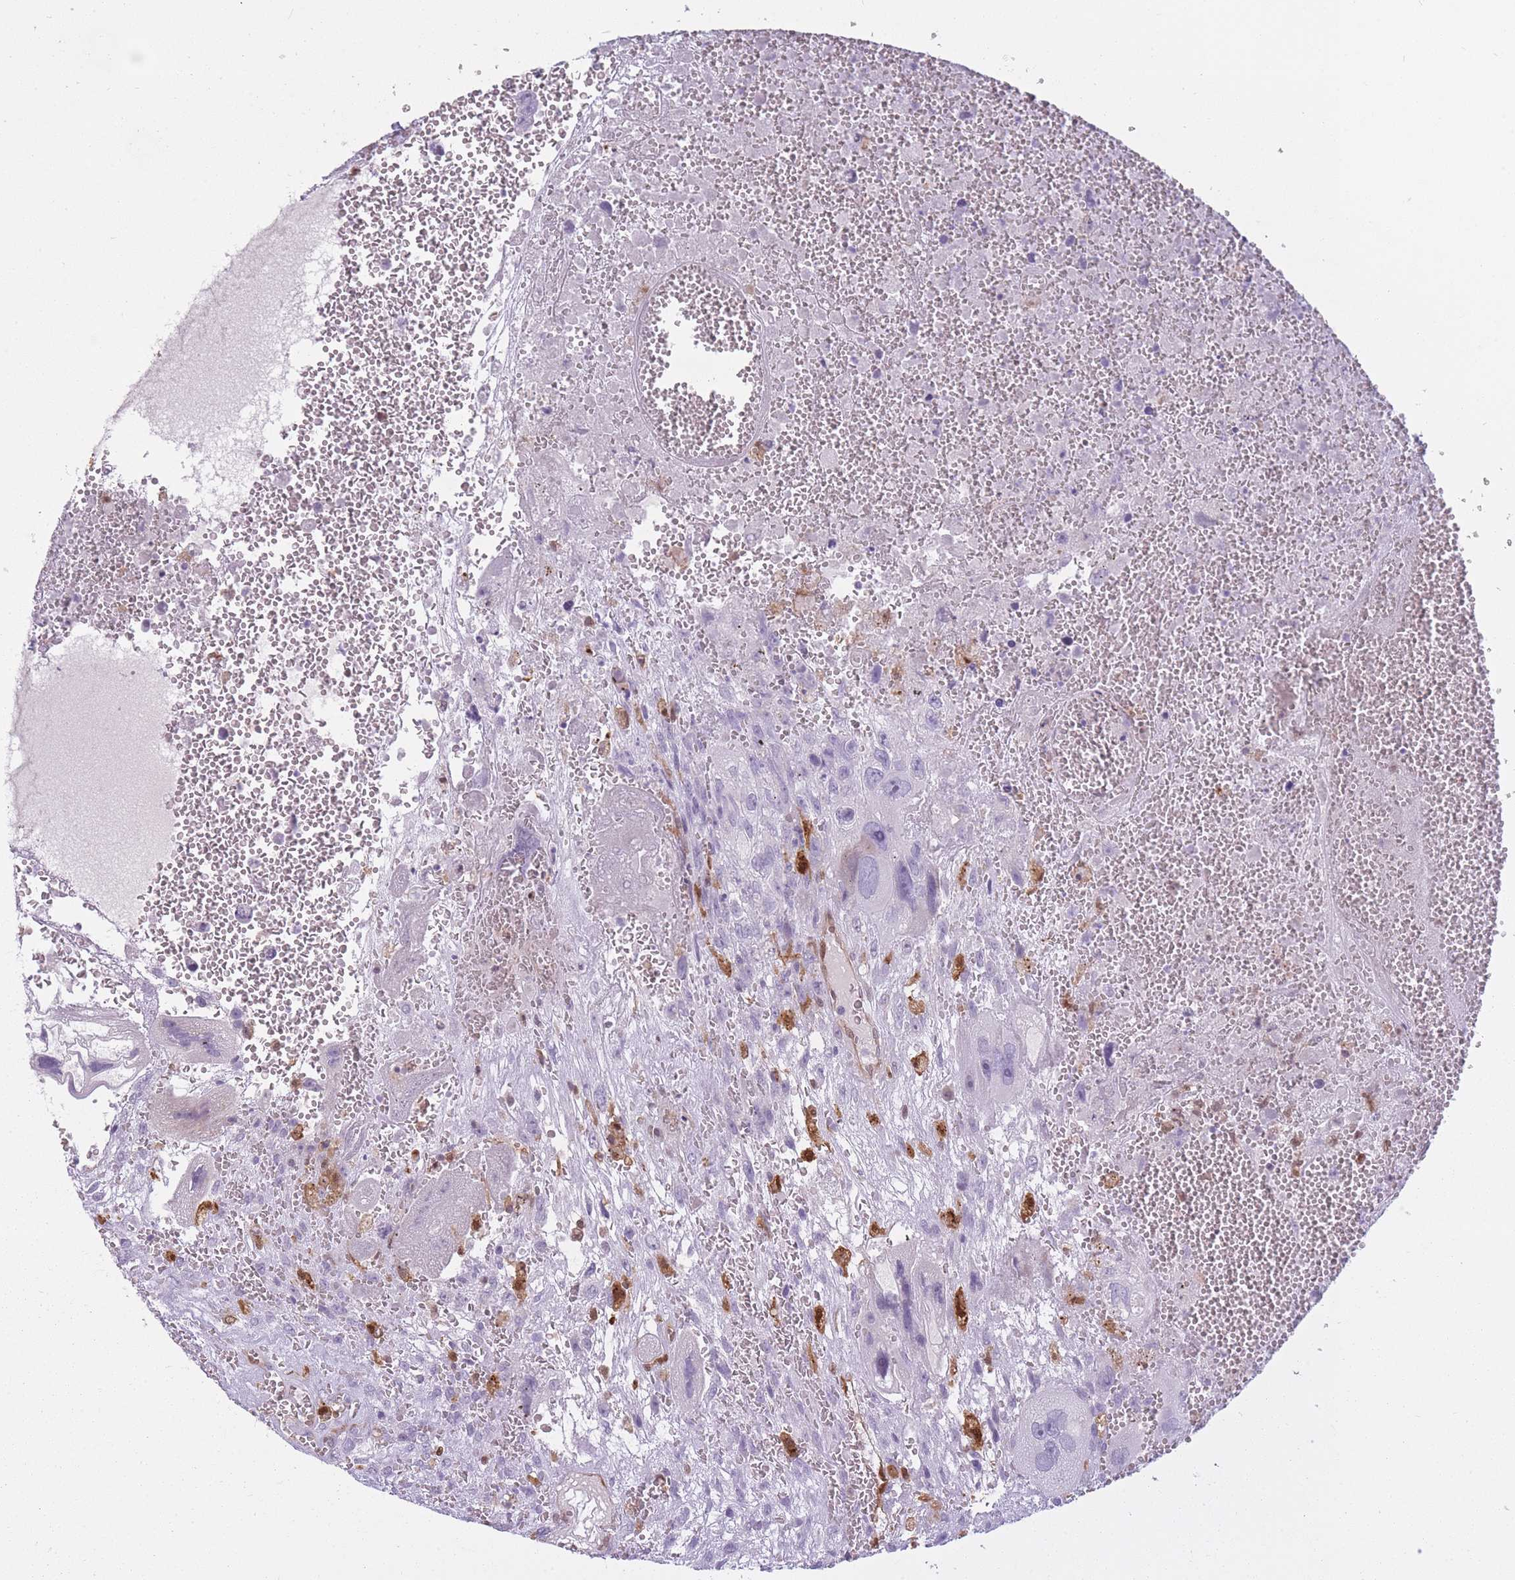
{"staining": {"intensity": "negative", "quantity": "none", "location": "none"}, "tissue": "testis cancer", "cell_type": "Tumor cells", "image_type": "cancer", "snomed": [{"axis": "morphology", "description": "Carcinoma, Embryonal, NOS"}, {"axis": "topography", "description": "Testis"}], "caption": "IHC image of neoplastic tissue: human testis cancer stained with DAB (3,3'-diaminobenzidine) demonstrates no significant protein staining in tumor cells.", "gene": "LGALS9", "patient": {"sex": "male", "age": 28}}